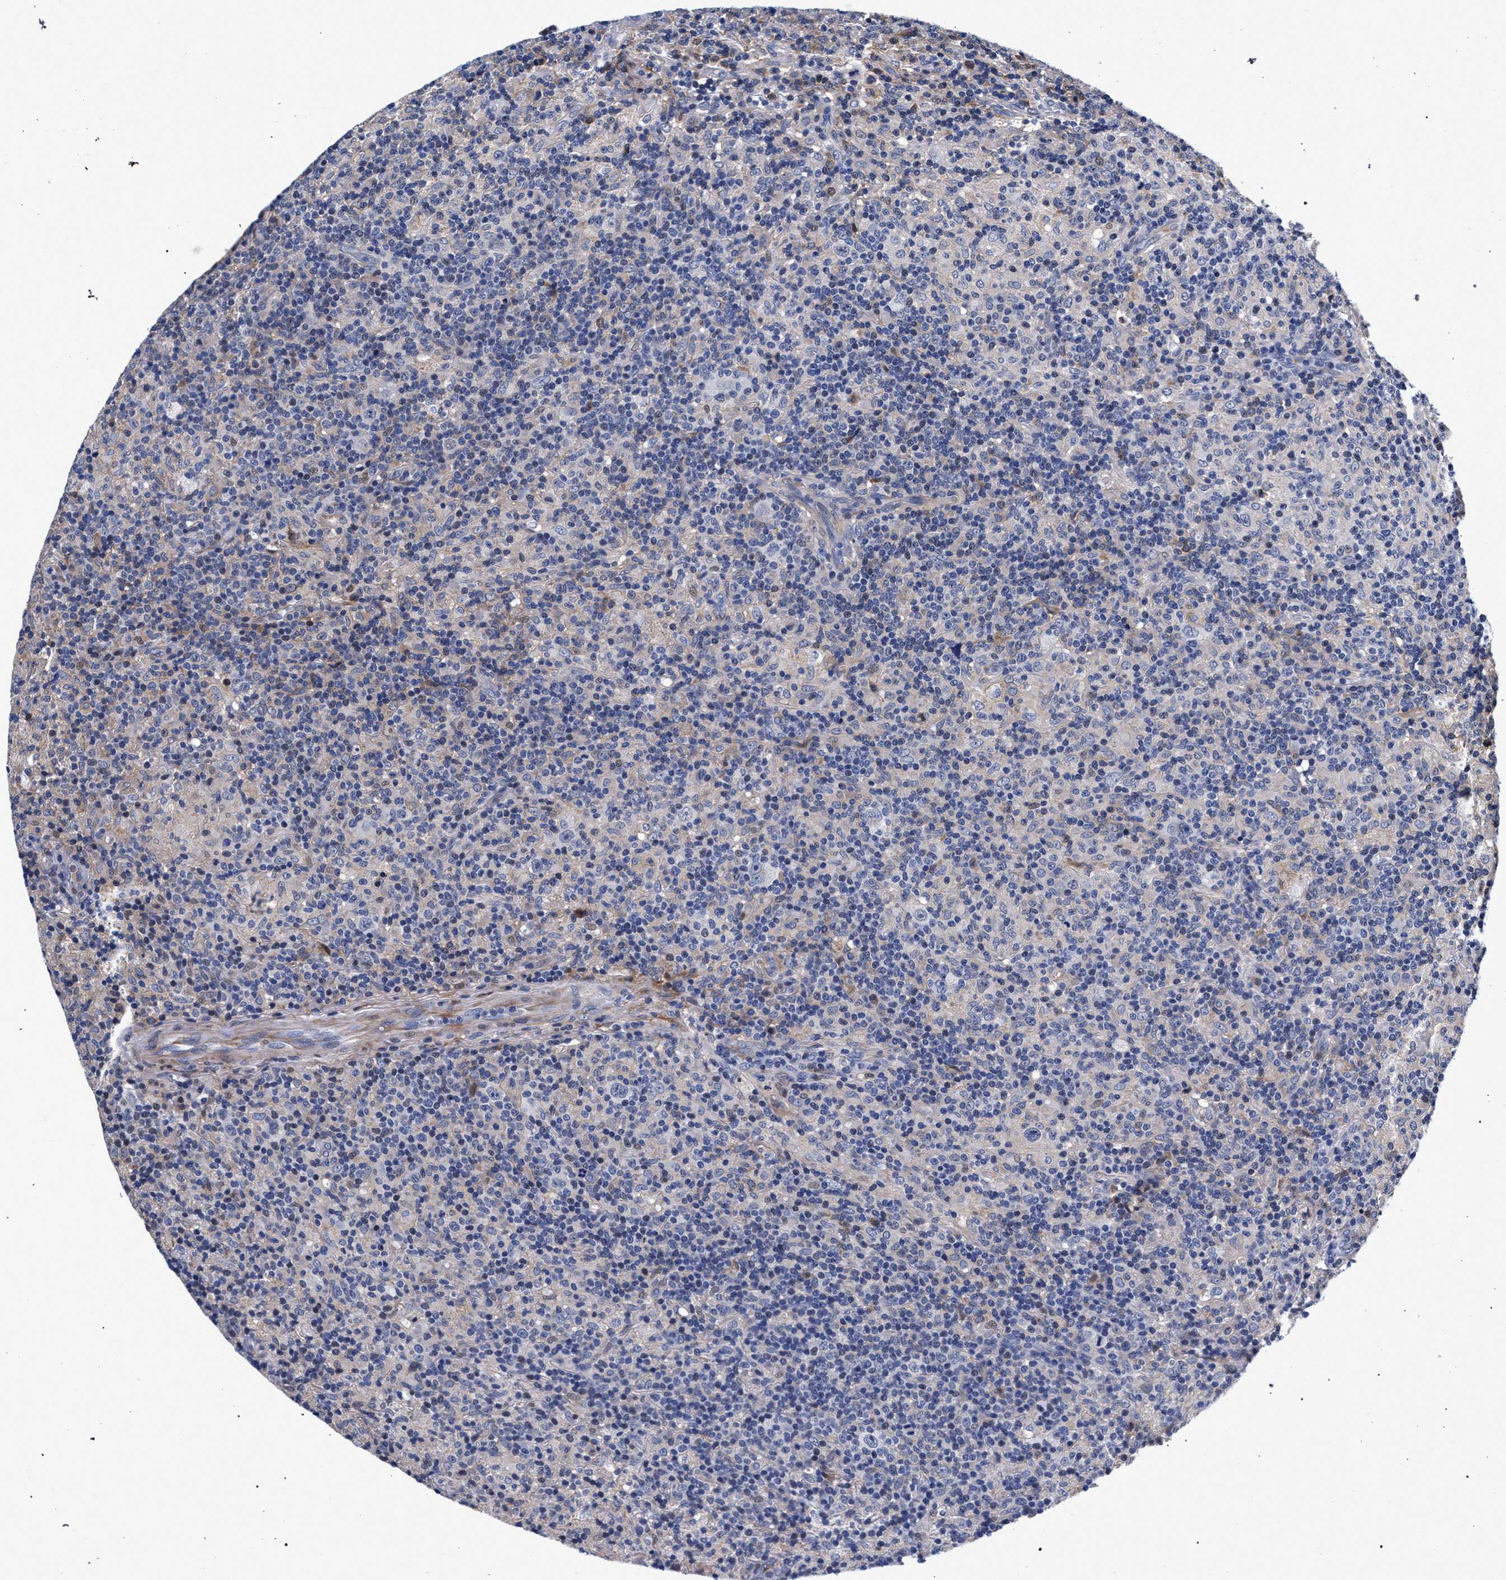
{"staining": {"intensity": "negative", "quantity": "none", "location": "none"}, "tissue": "lymphoma", "cell_type": "Tumor cells", "image_type": "cancer", "snomed": [{"axis": "morphology", "description": "Hodgkin's disease, NOS"}, {"axis": "topography", "description": "Lymph node"}], "caption": "Tumor cells are negative for protein expression in human lymphoma.", "gene": "ZNF462", "patient": {"sex": "male", "age": 70}}